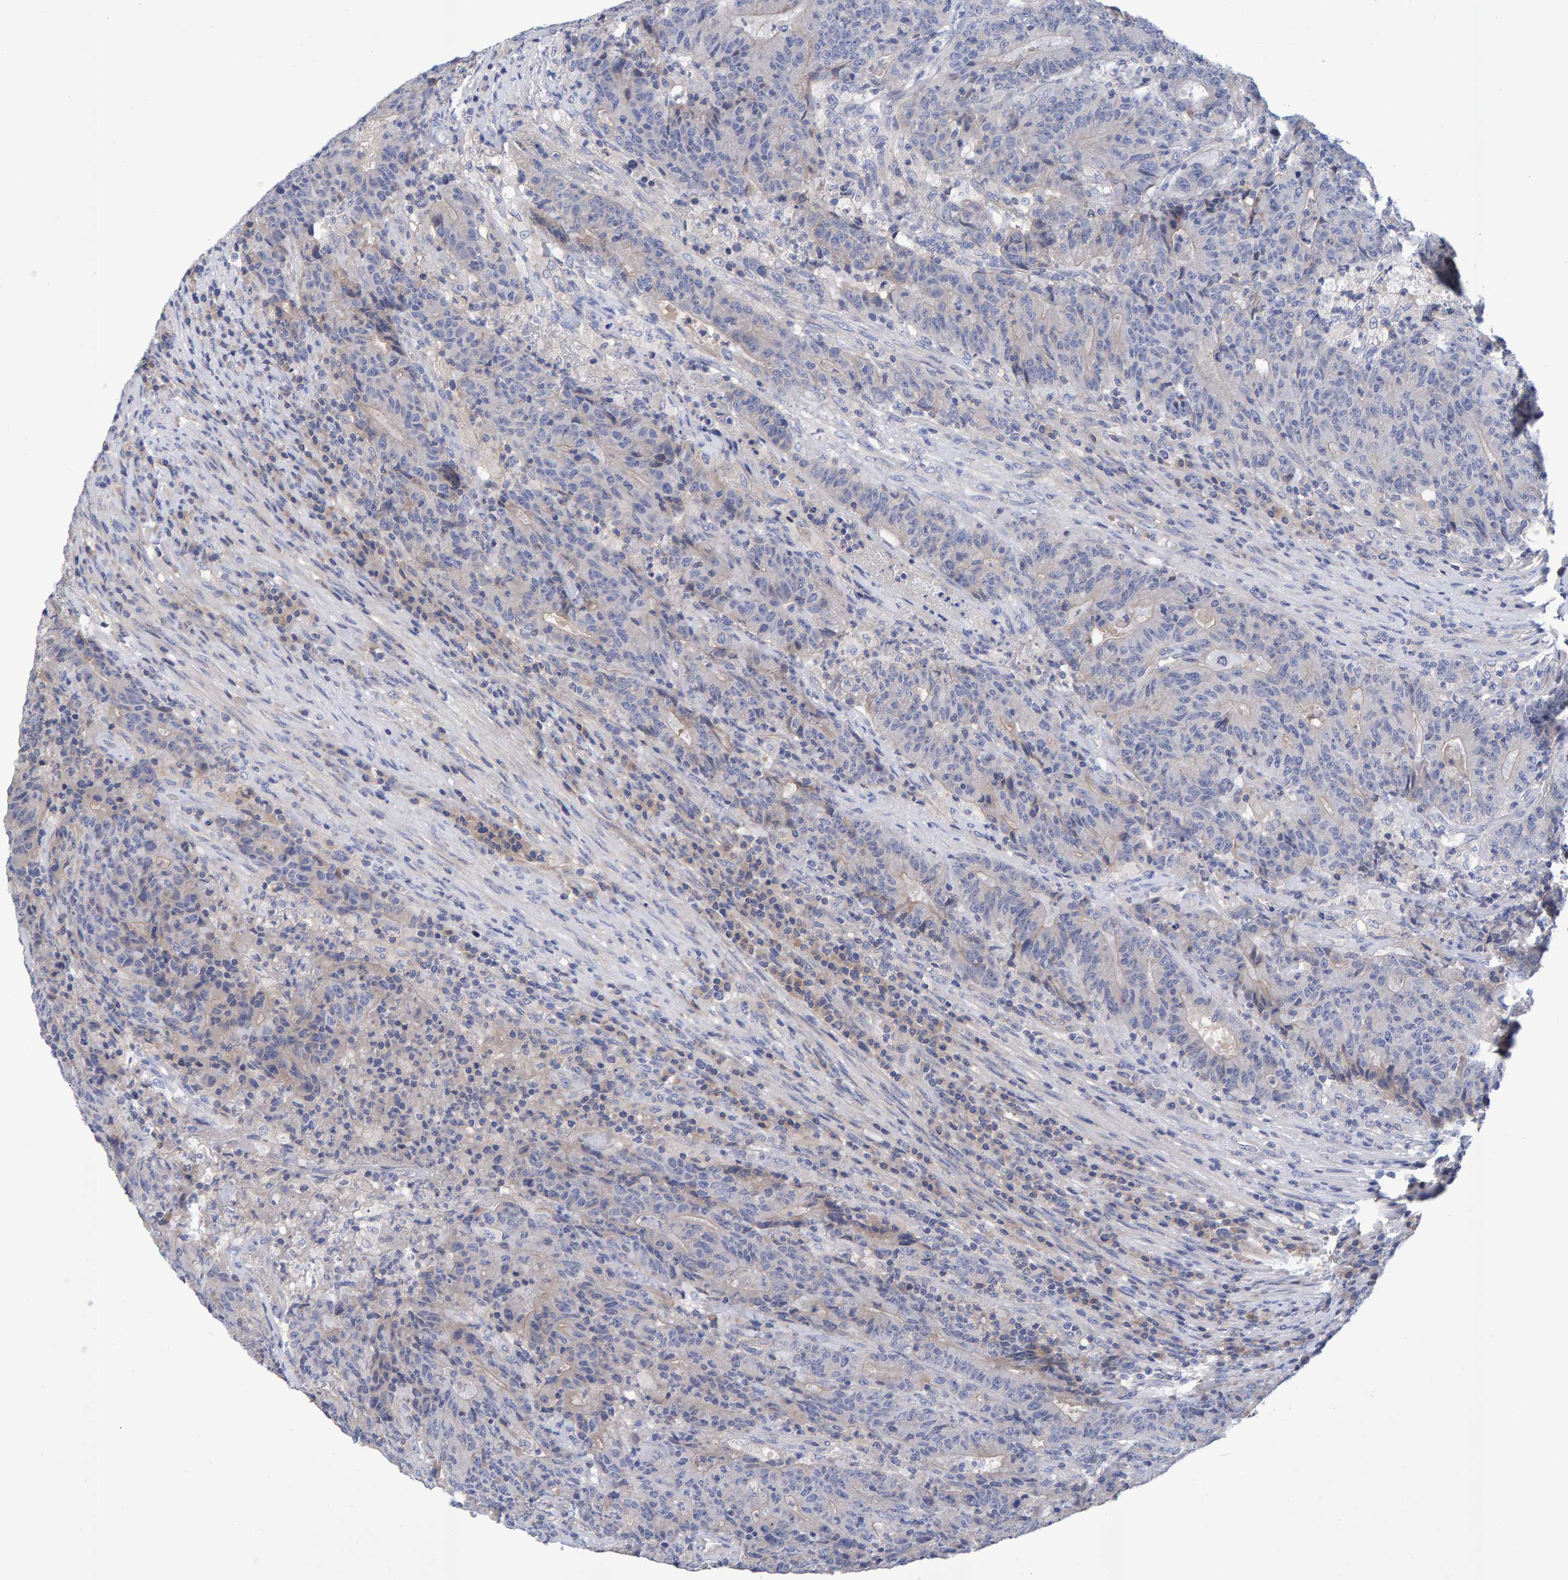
{"staining": {"intensity": "negative", "quantity": "none", "location": "none"}, "tissue": "colorectal cancer", "cell_type": "Tumor cells", "image_type": "cancer", "snomed": [{"axis": "morphology", "description": "Normal tissue, NOS"}, {"axis": "morphology", "description": "Adenocarcinoma, NOS"}, {"axis": "topography", "description": "Colon"}], "caption": "Immunohistochemical staining of colorectal cancer (adenocarcinoma) shows no significant expression in tumor cells. The staining is performed using DAB brown chromogen with nuclei counter-stained in using hematoxylin.", "gene": "EFR3A", "patient": {"sex": "female", "age": 75}}